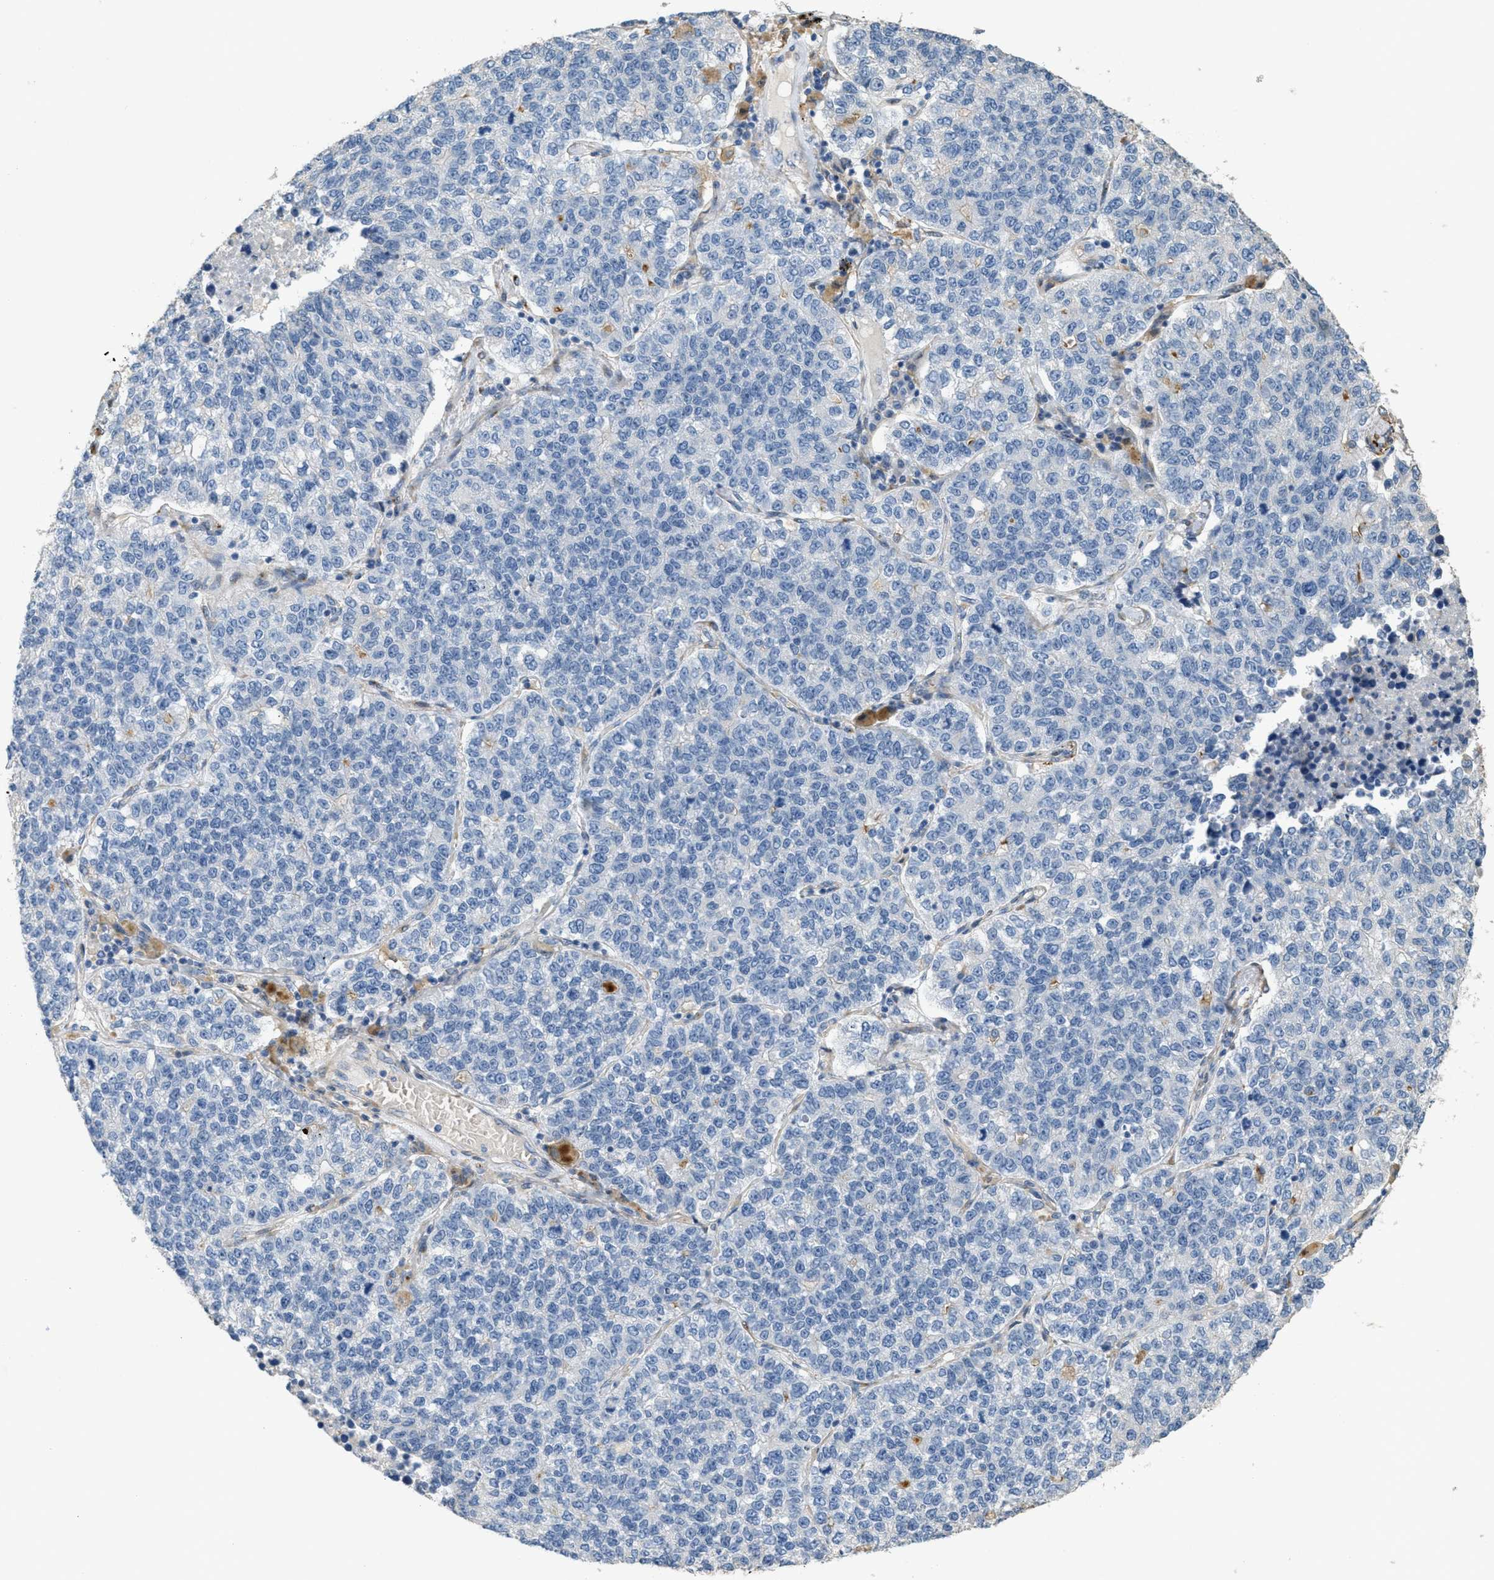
{"staining": {"intensity": "negative", "quantity": "none", "location": "none"}, "tissue": "lung cancer", "cell_type": "Tumor cells", "image_type": "cancer", "snomed": [{"axis": "morphology", "description": "Adenocarcinoma, NOS"}, {"axis": "topography", "description": "Lung"}], "caption": "This is an IHC micrograph of adenocarcinoma (lung). There is no staining in tumor cells.", "gene": "ADCY5", "patient": {"sex": "male", "age": 49}}